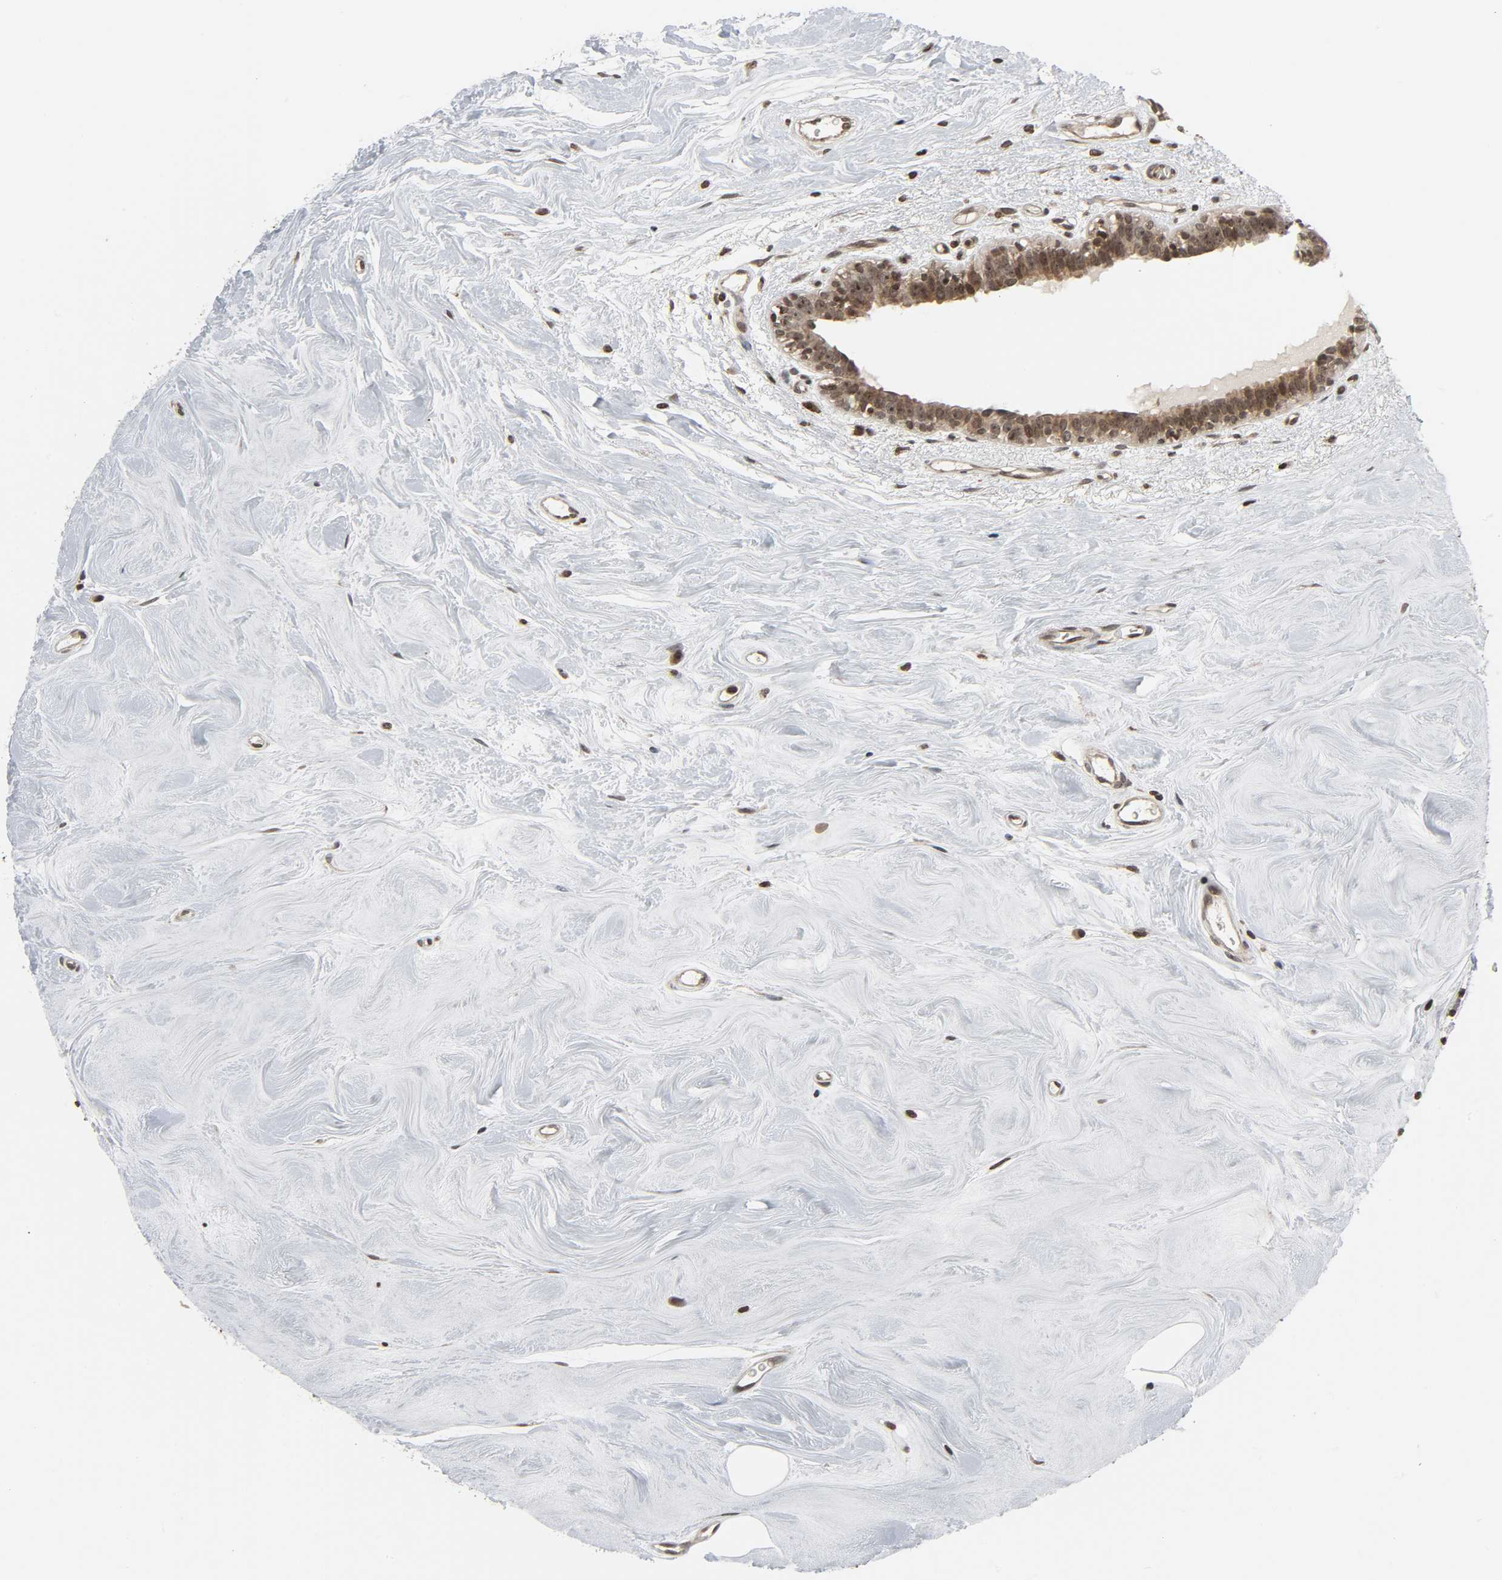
{"staining": {"intensity": "moderate", "quantity": ">75%", "location": "nuclear"}, "tissue": "breast cancer", "cell_type": "Tumor cells", "image_type": "cancer", "snomed": [{"axis": "morphology", "description": "Duct carcinoma"}, {"axis": "topography", "description": "Breast"}], "caption": "IHC of human breast infiltrating ductal carcinoma reveals medium levels of moderate nuclear positivity in approximately >75% of tumor cells. The protein is stained brown, and the nuclei are stained in blue (DAB (3,3'-diaminobenzidine) IHC with brightfield microscopy, high magnification).", "gene": "XRCC1", "patient": {"sex": "female", "age": 40}}